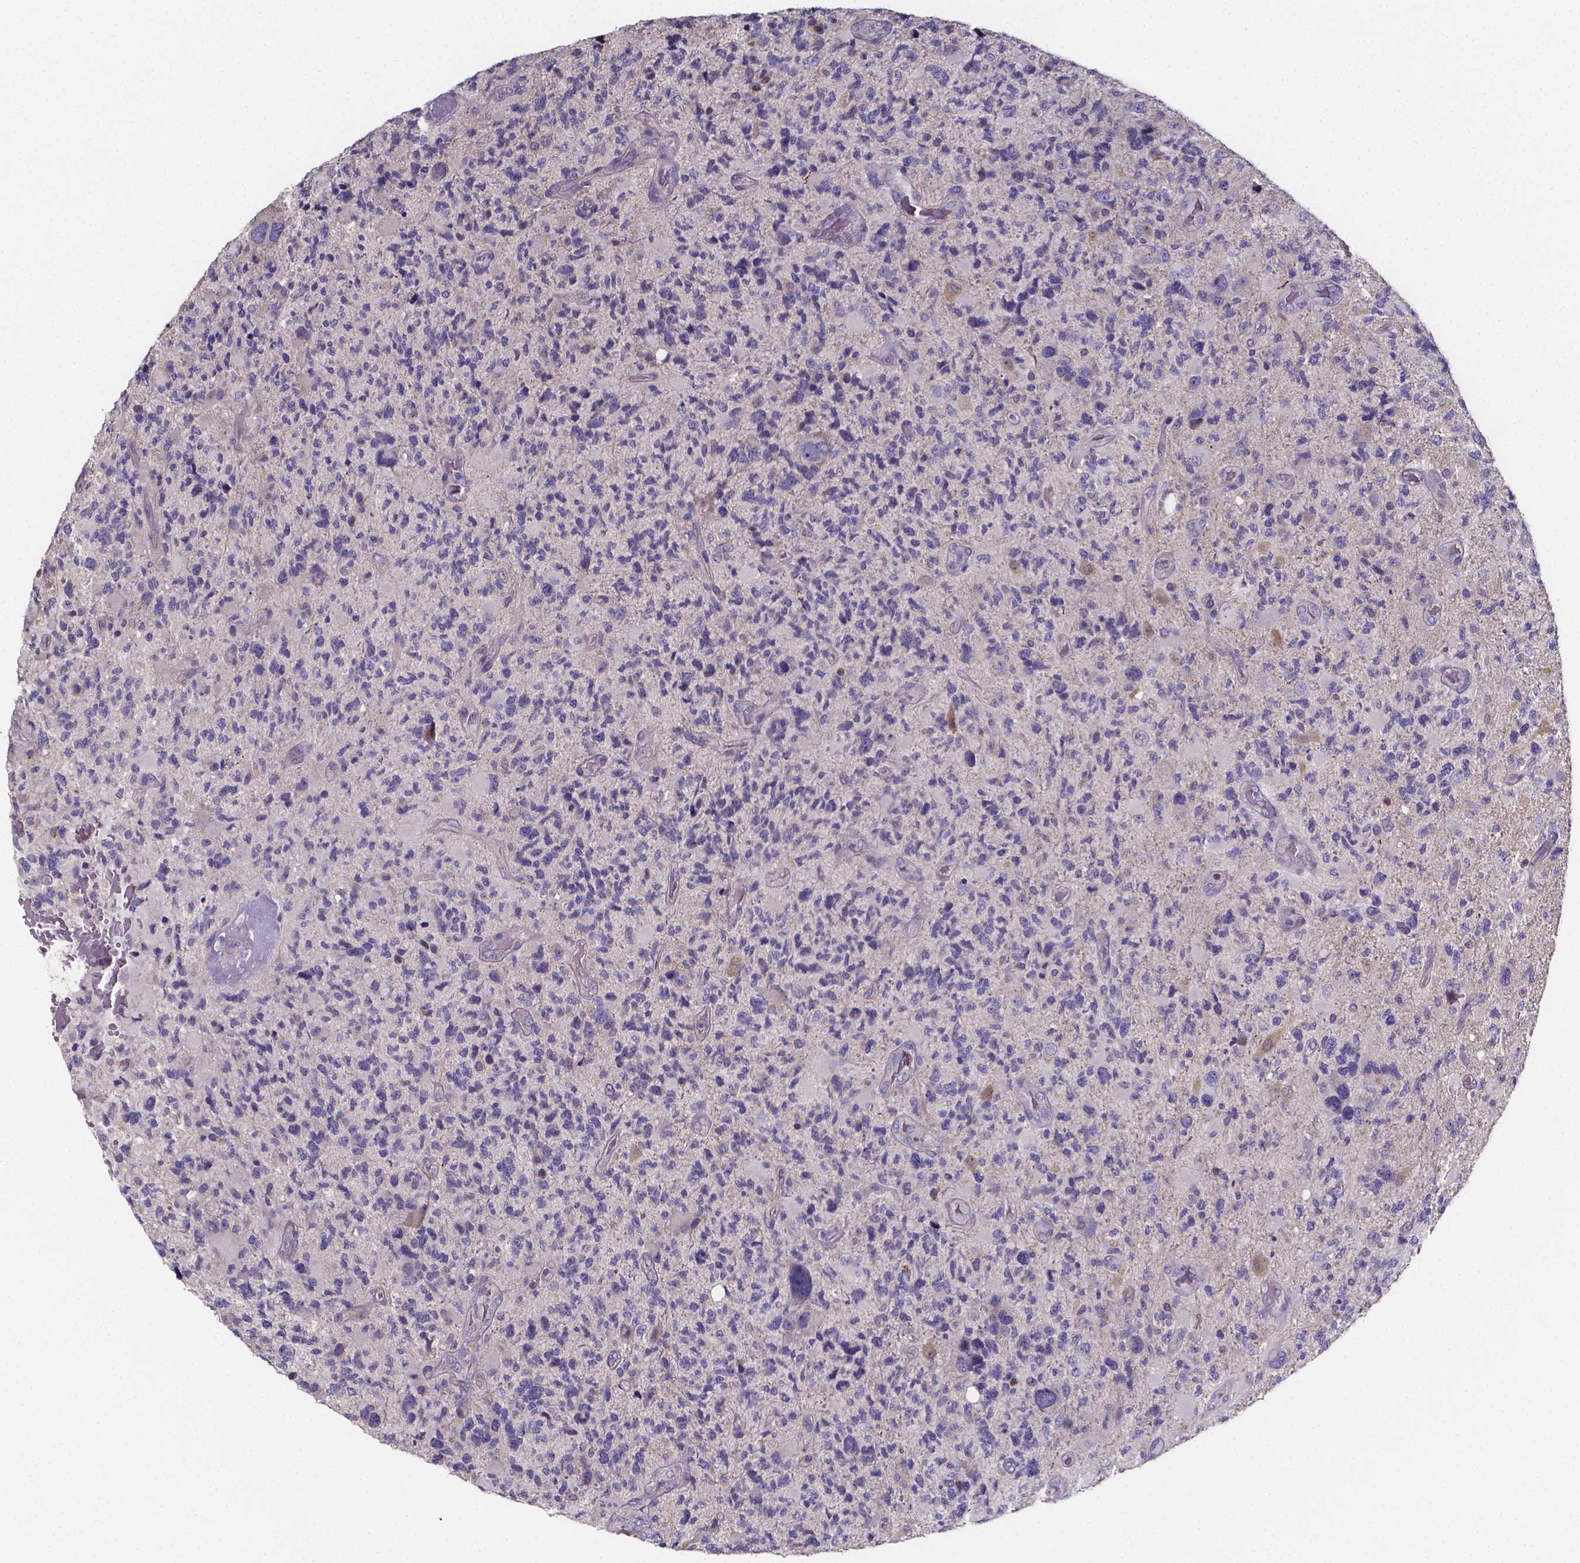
{"staining": {"intensity": "negative", "quantity": "none", "location": "none"}, "tissue": "glioma", "cell_type": "Tumor cells", "image_type": "cancer", "snomed": [{"axis": "morphology", "description": "Glioma, malignant, High grade"}, {"axis": "topography", "description": "Brain"}], "caption": "A micrograph of human glioma is negative for staining in tumor cells.", "gene": "THEMIS", "patient": {"sex": "female", "age": 71}}